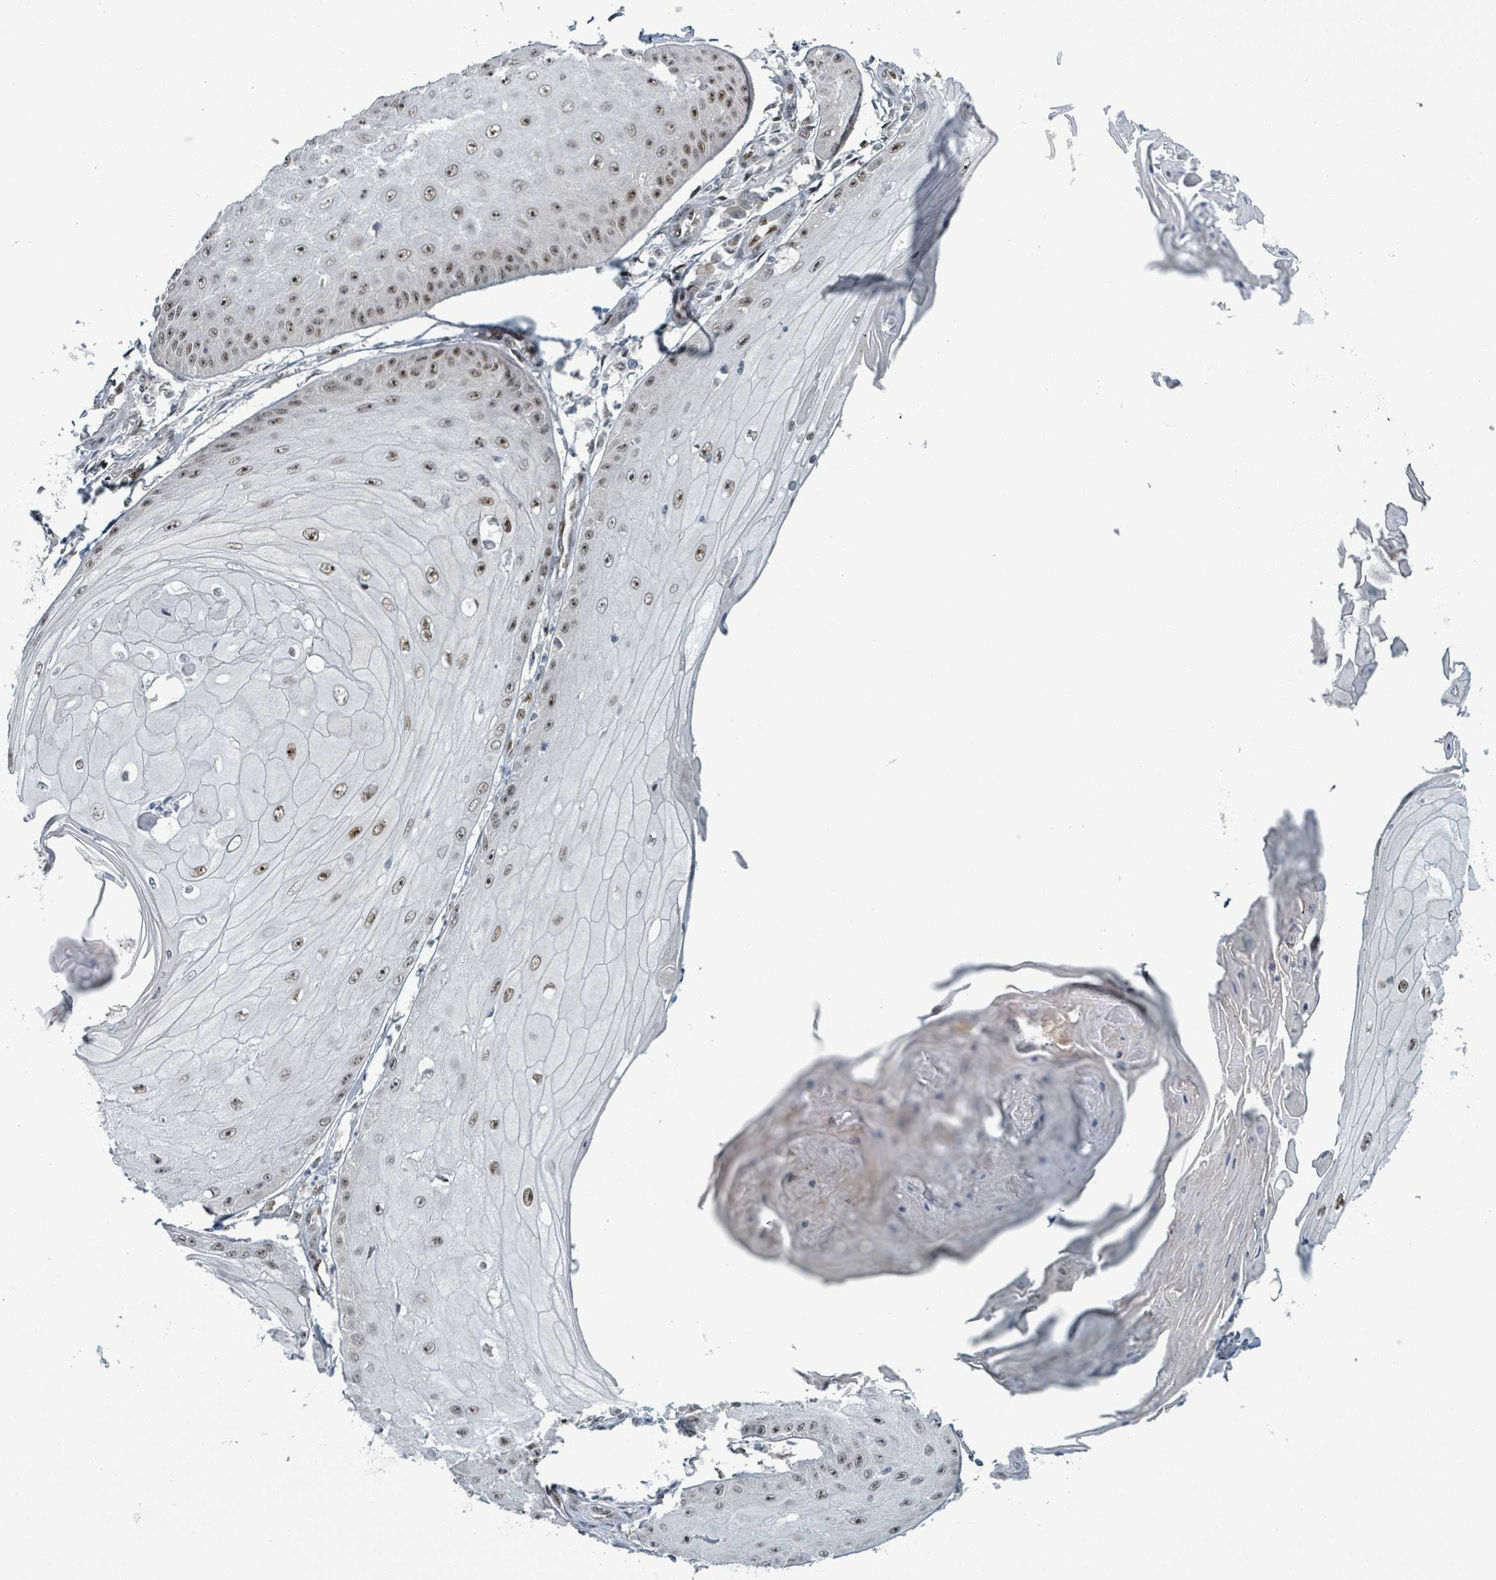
{"staining": {"intensity": "moderate", "quantity": ">75%", "location": "nuclear"}, "tissue": "skin cancer", "cell_type": "Tumor cells", "image_type": "cancer", "snomed": [{"axis": "morphology", "description": "Squamous cell carcinoma, NOS"}, {"axis": "topography", "description": "Skin"}], "caption": "IHC of squamous cell carcinoma (skin) displays medium levels of moderate nuclear positivity in about >75% of tumor cells.", "gene": "KLF3", "patient": {"sex": "male", "age": 70}}